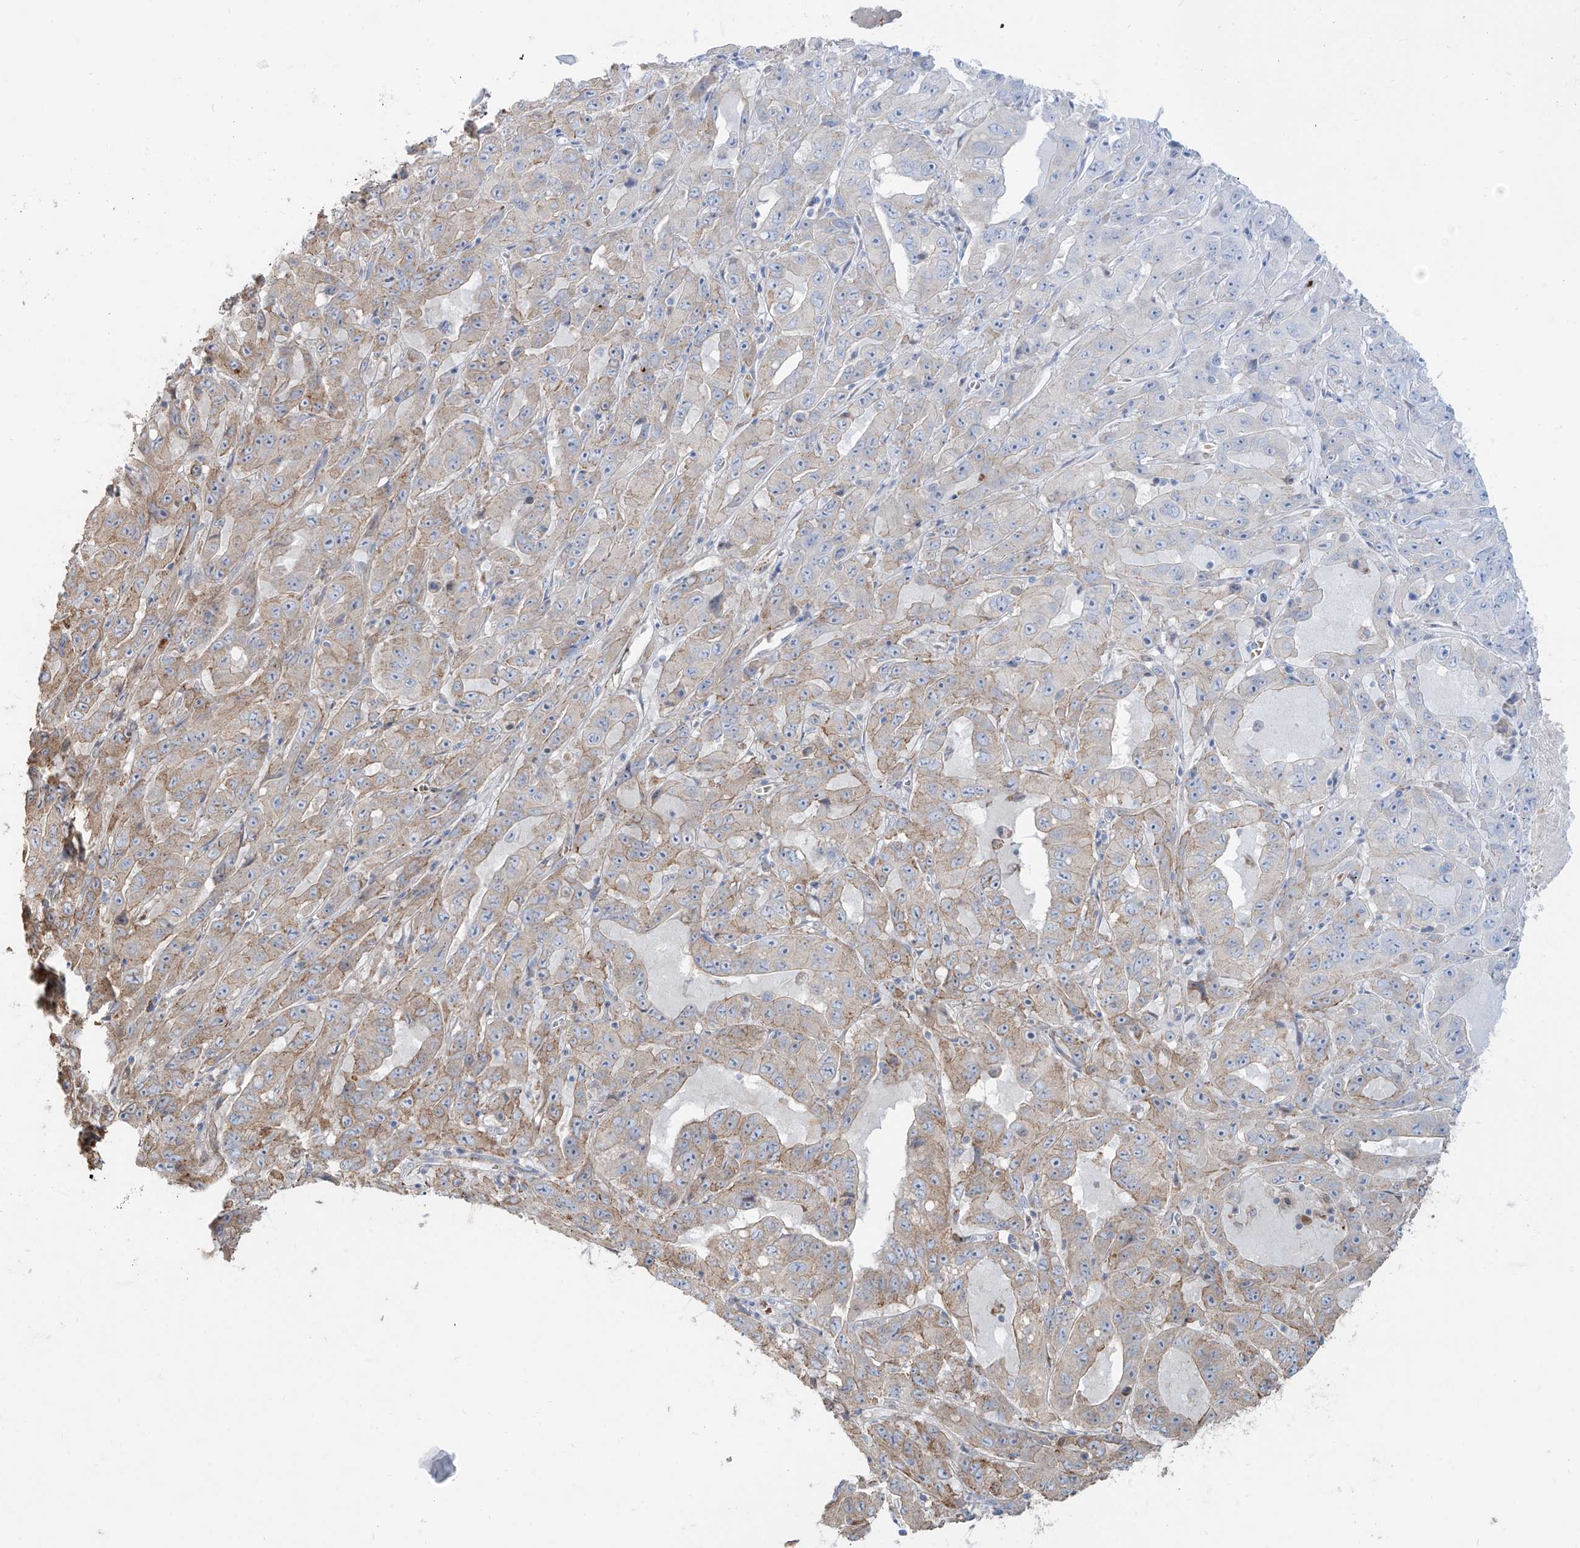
{"staining": {"intensity": "moderate", "quantity": "25%-75%", "location": "cytoplasmic/membranous"}, "tissue": "pancreatic cancer", "cell_type": "Tumor cells", "image_type": "cancer", "snomed": [{"axis": "morphology", "description": "Adenocarcinoma, NOS"}, {"axis": "topography", "description": "Pancreas"}], "caption": "A high-resolution photomicrograph shows immunohistochemistry (IHC) staining of pancreatic adenocarcinoma, which exhibits moderate cytoplasmic/membranous staining in about 25%-75% of tumor cells.", "gene": "ABTB1", "patient": {"sex": "male", "age": 63}}